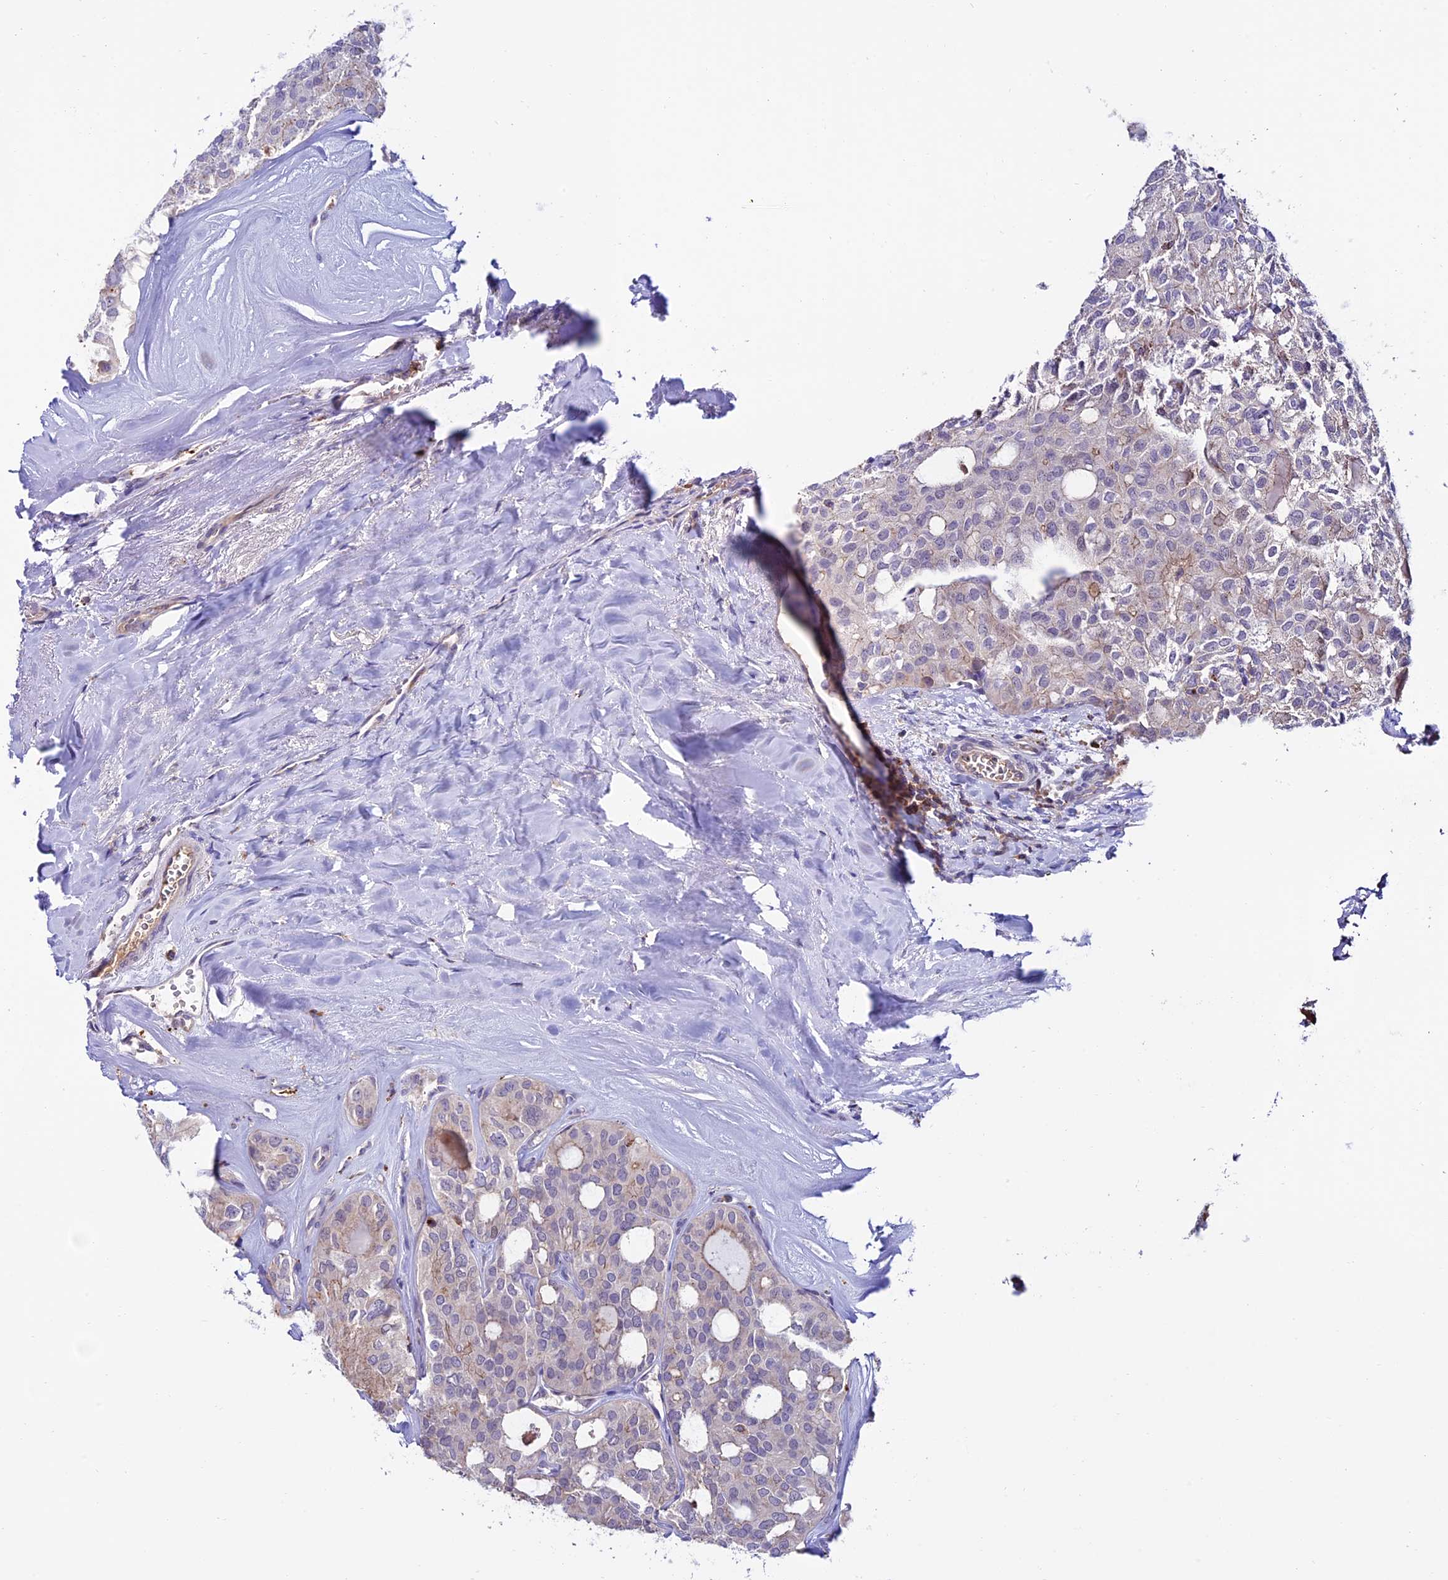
{"staining": {"intensity": "weak", "quantity": "<25%", "location": "cytoplasmic/membranous"}, "tissue": "thyroid cancer", "cell_type": "Tumor cells", "image_type": "cancer", "snomed": [{"axis": "morphology", "description": "Follicular adenoma carcinoma, NOS"}, {"axis": "topography", "description": "Thyroid gland"}], "caption": "High power microscopy micrograph of an immunohistochemistry (IHC) photomicrograph of follicular adenoma carcinoma (thyroid), revealing no significant positivity in tumor cells.", "gene": "ARHGEF18", "patient": {"sex": "male", "age": 75}}